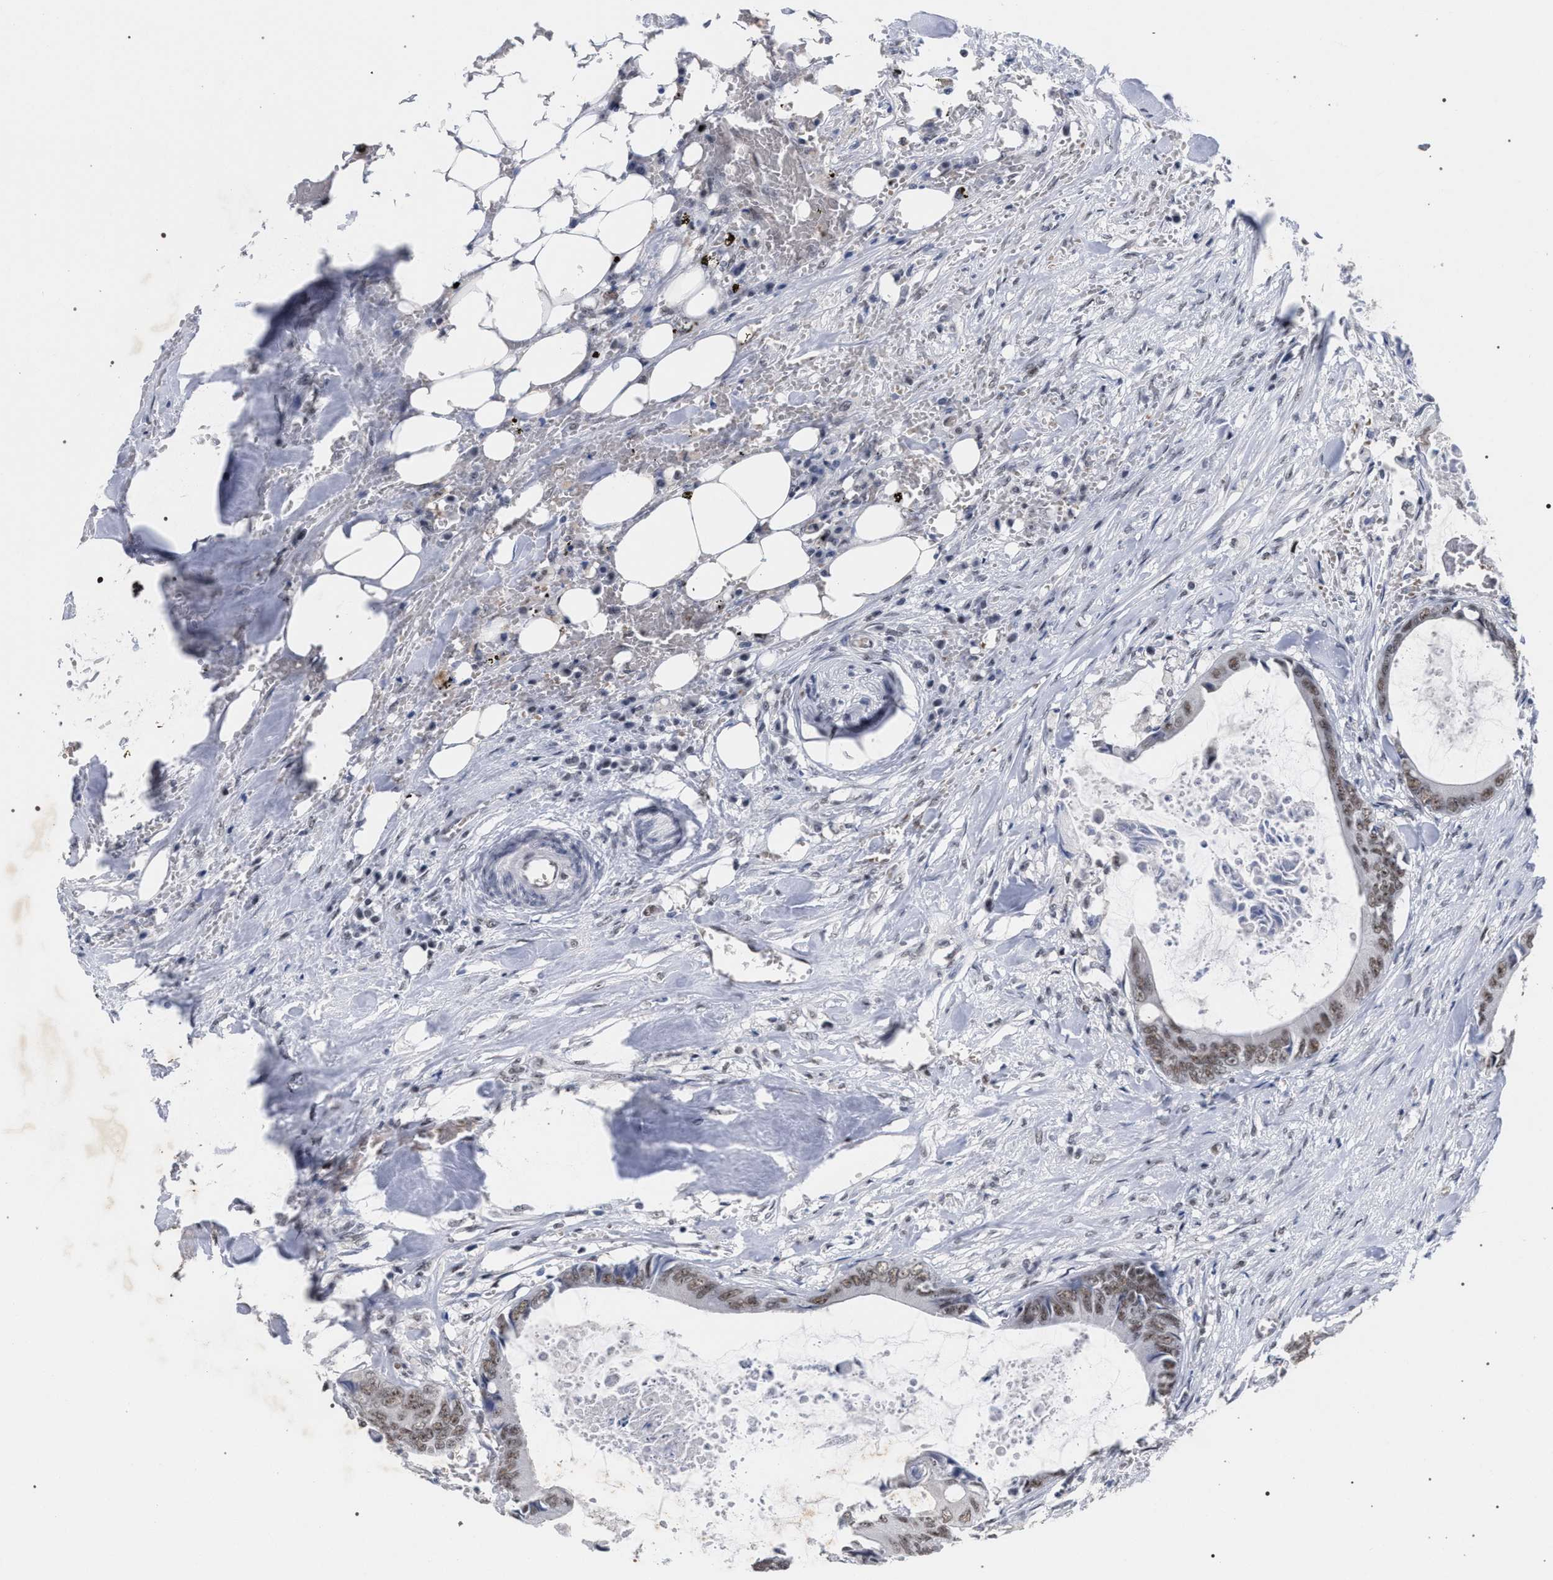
{"staining": {"intensity": "weak", "quantity": ">75%", "location": "nuclear"}, "tissue": "colorectal cancer", "cell_type": "Tumor cells", "image_type": "cancer", "snomed": [{"axis": "morphology", "description": "Normal tissue, NOS"}, {"axis": "morphology", "description": "Adenocarcinoma, NOS"}, {"axis": "topography", "description": "Rectum"}, {"axis": "topography", "description": "Peripheral nerve tissue"}], "caption": "A photomicrograph of adenocarcinoma (colorectal) stained for a protein shows weak nuclear brown staining in tumor cells. The protein is stained brown, and the nuclei are stained in blue (DAB (3,3'-diaminobenzidine) IHC with brightfield microscopy, high magnification).", "gene": "SCAF4", "patient": {"sex": "female", "age": 77}}